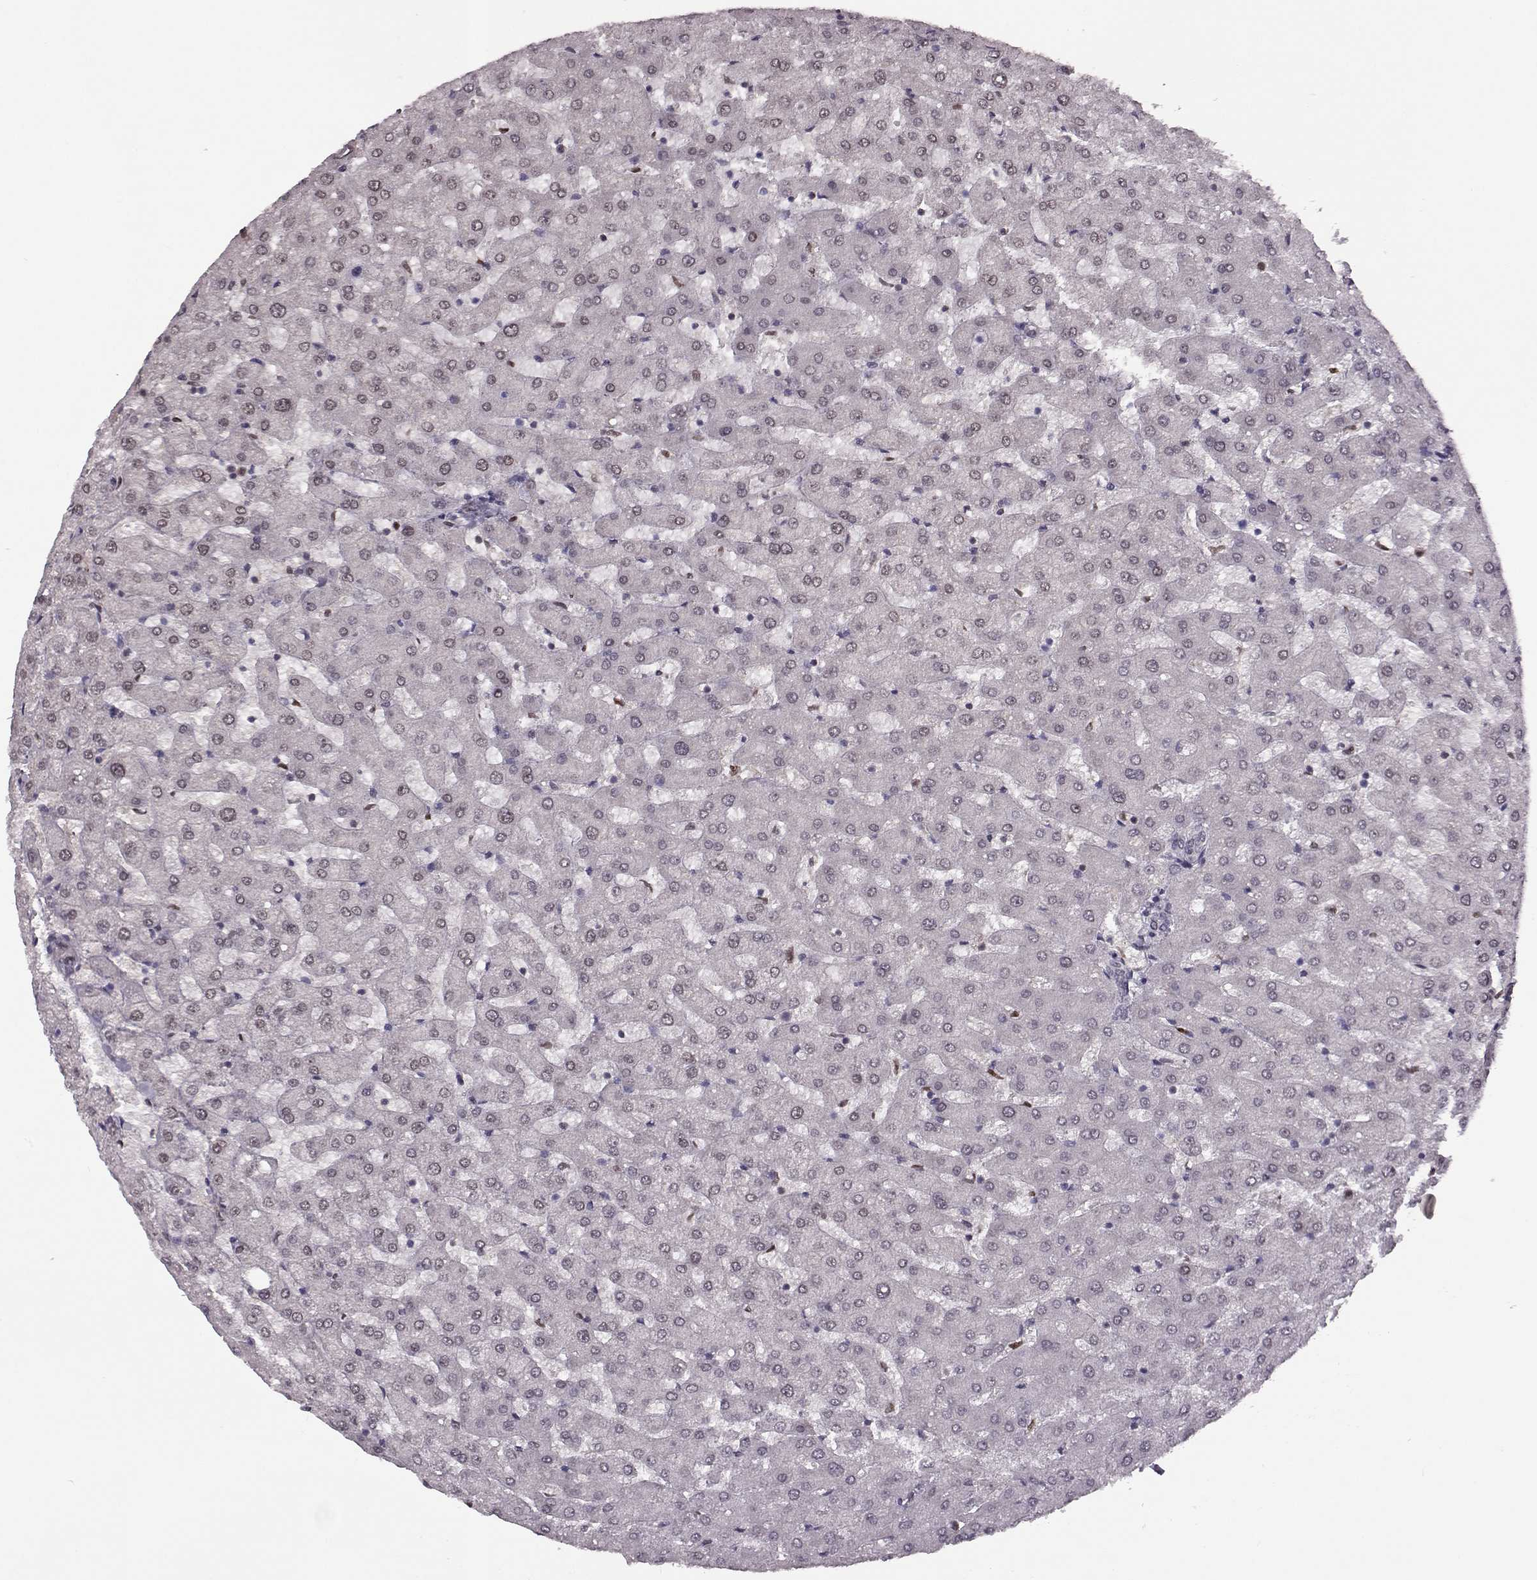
{"staining": {"intensity": "negative", "quantity": "none", "location": "none"}, "tissue": "liver", "cell_type": "Cholangiocytes", "image_type": "normal", "snomed": [{"axis": "morphology", "description": "Normal tissue, NOS"}, {"axis": "topography", "description": "Liver"}], "caption": "Immunohistochemical staining of unremarkable human liver exhibits no significant positivity in cholangiocytes.", "gene": "KLF6", "patient": {"sex": "female", "age": 50}}